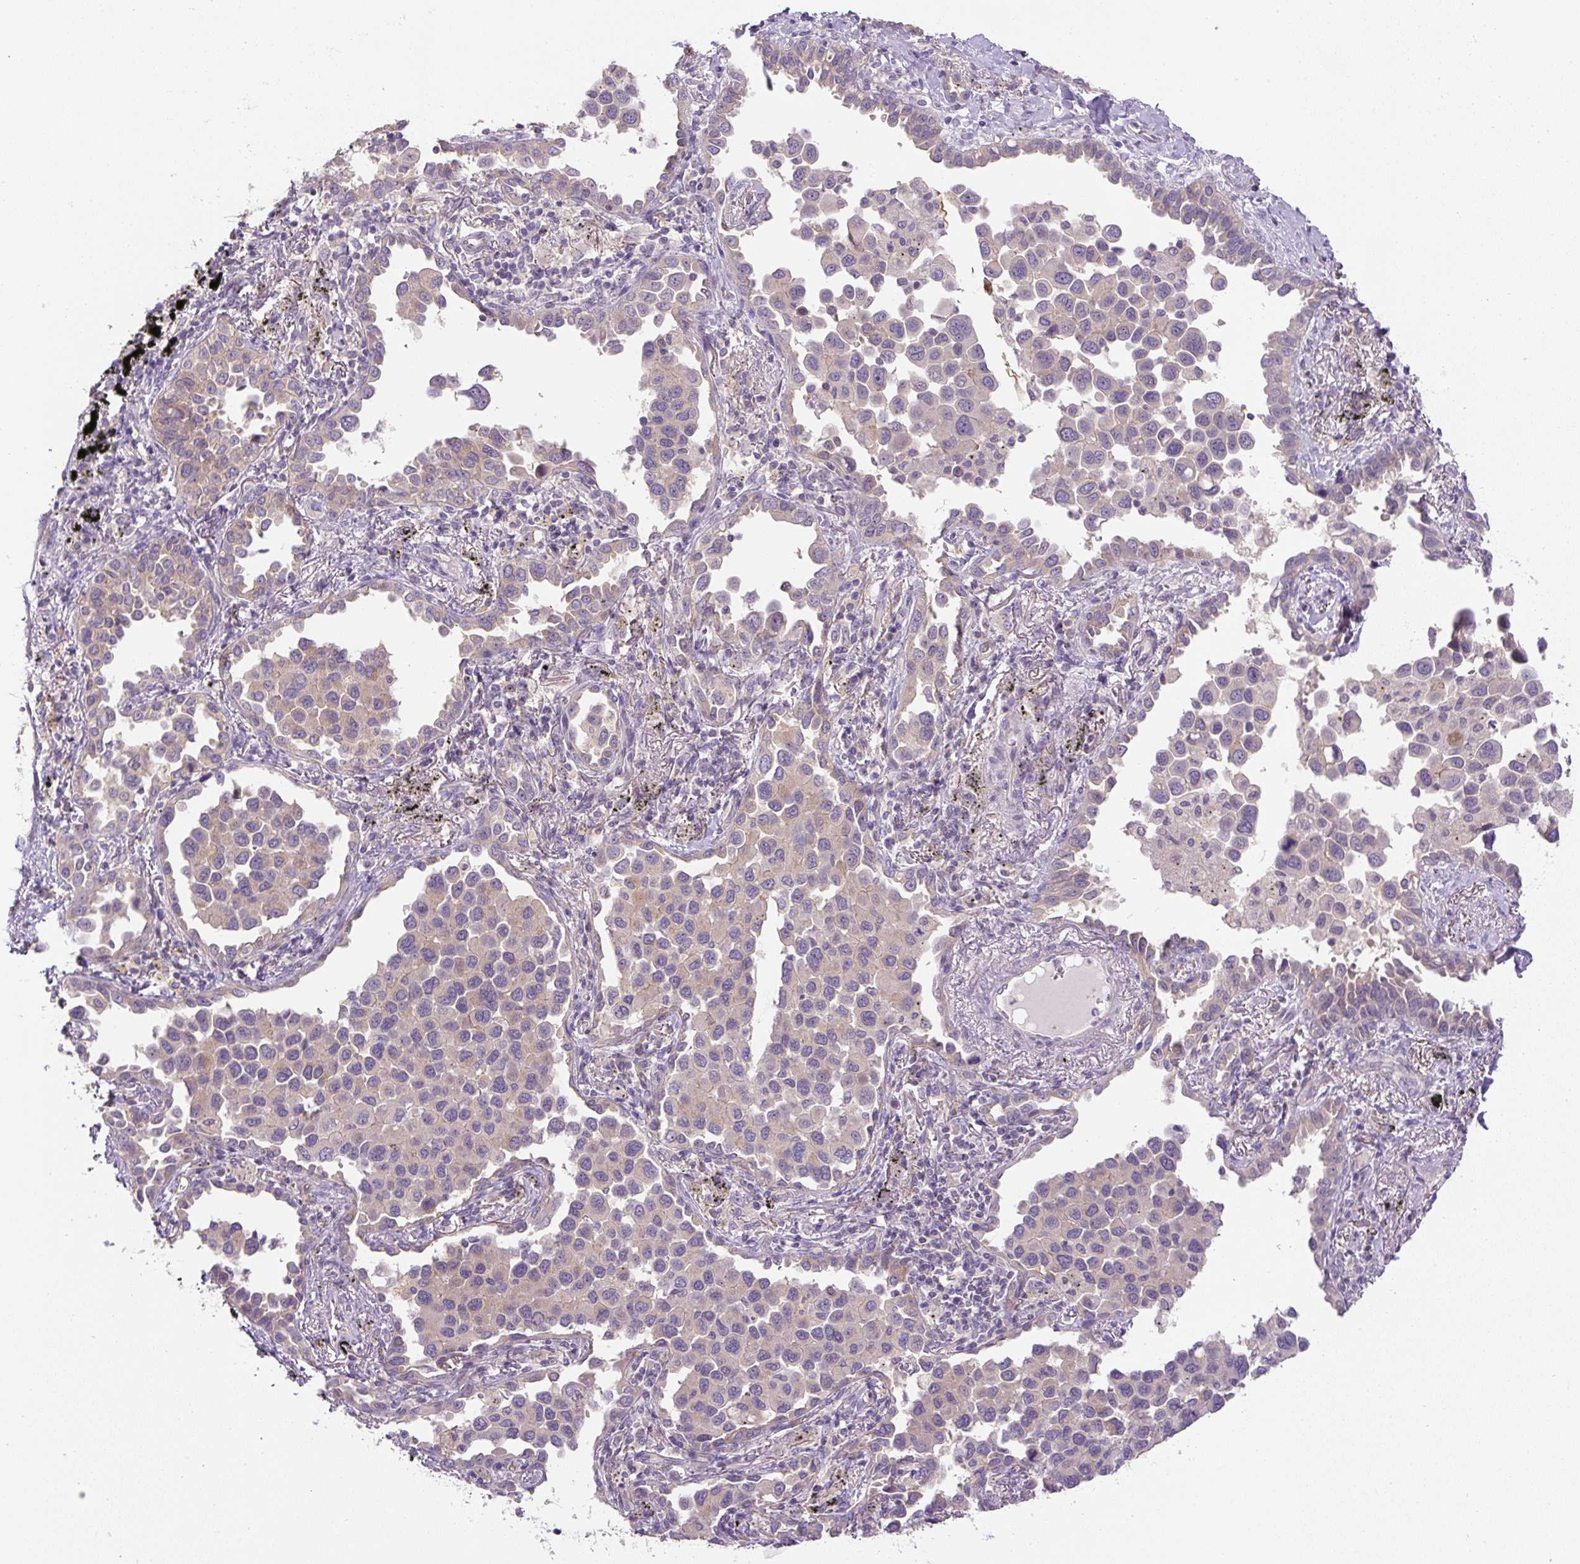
{"staining": {"intensity": "negative", "quantity": "none", "location": "none"}, "tissue": "lung cancer", "cell_type": "Tumor cells", "image_type": "cancer", "snomed": [{"axis": "morphology", "description": "Adenocarcinoma, NOS"}, {"axis": "topography", "description": "Lung"}], "caption": "Protein analysis of lung adenocarcinoma exhibits no significant expression in tumor cells. (IHC, brightfield microscopy, high magnification).", "gene": "UBL3", "patient": {"sex": "male", "age": 67}}